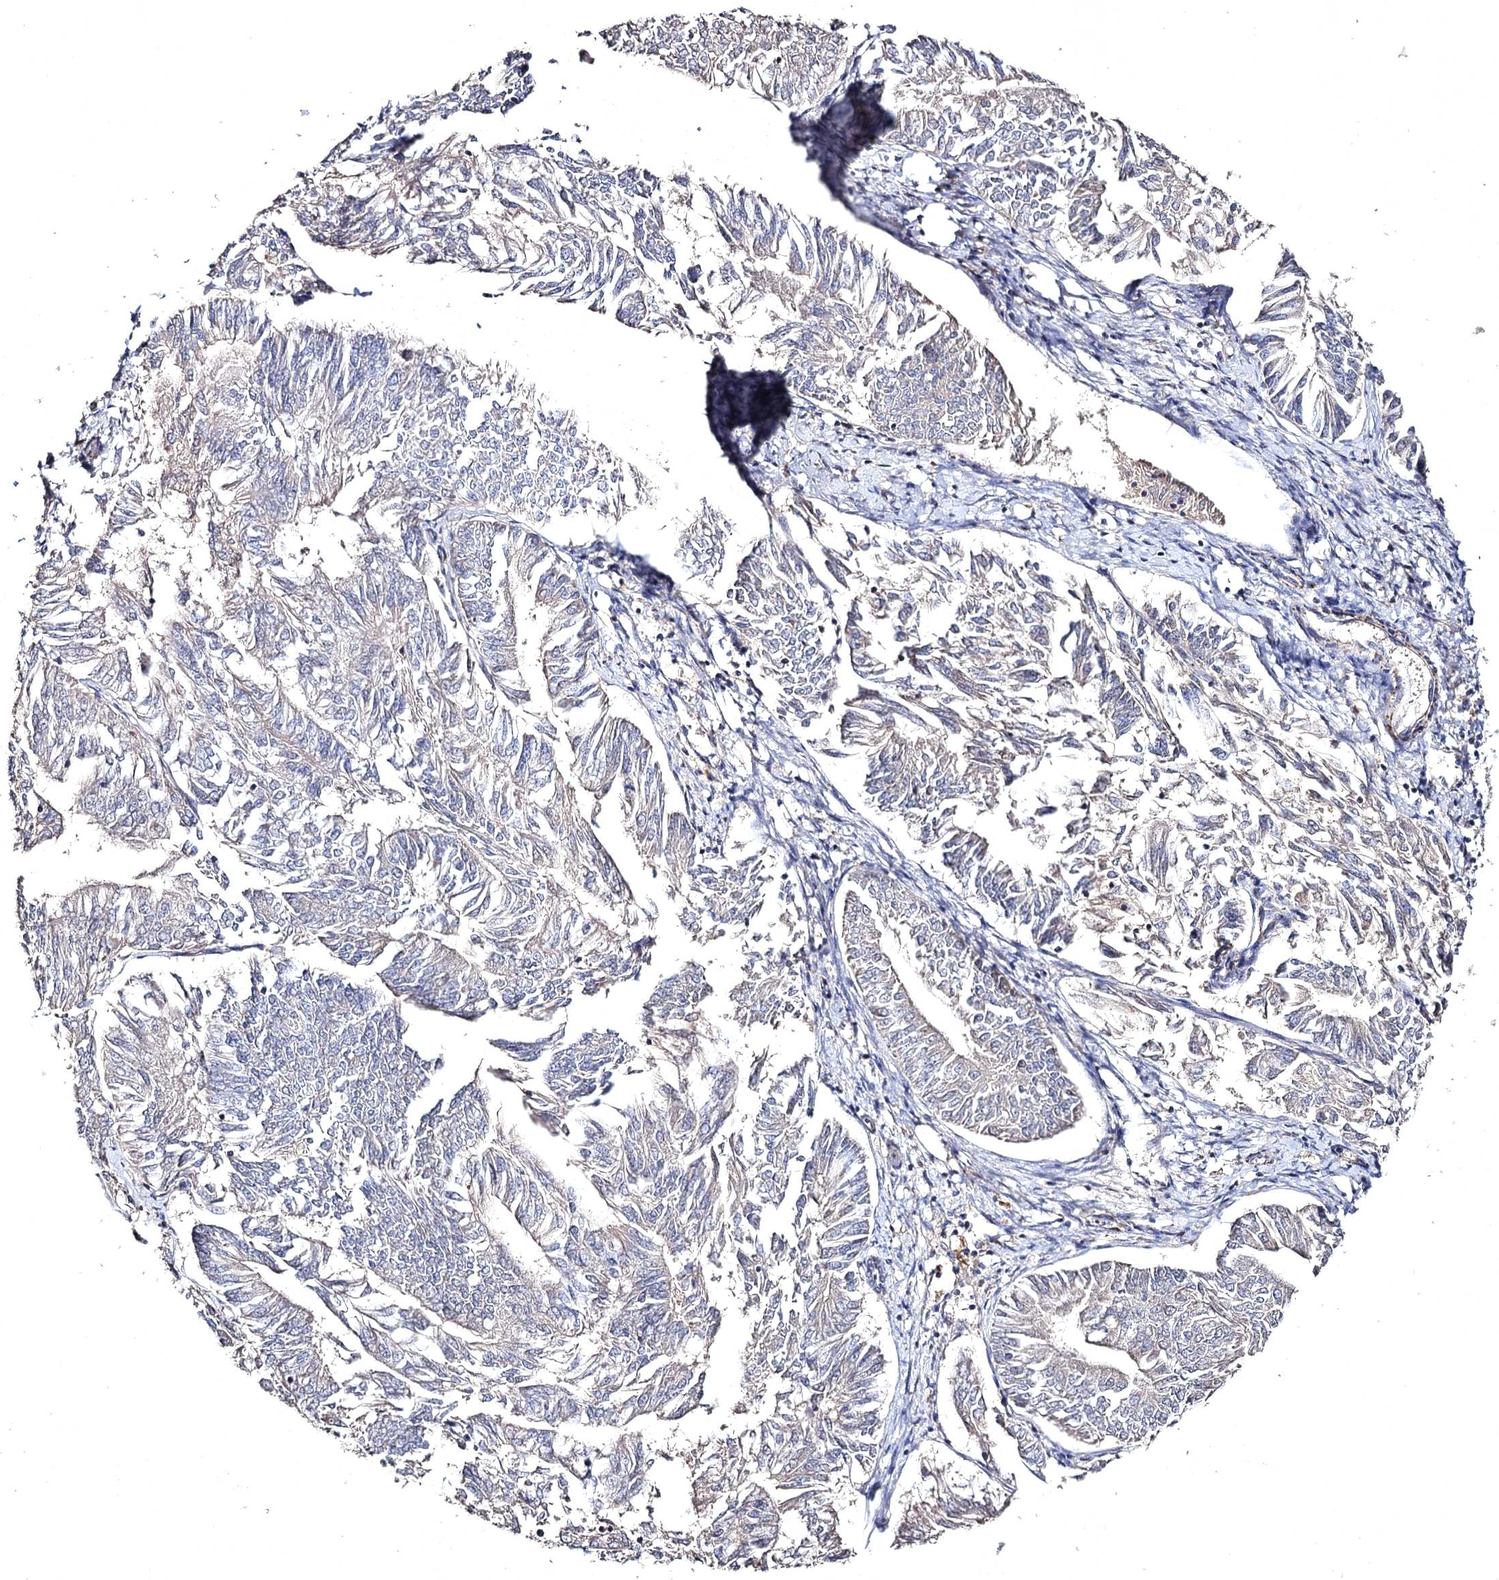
{"staining": {"intensity": "negative", "quantity": "none", "location": "none"}, "tissue": "endometrial cancer", "cell_type": "Tumor cells", "image_type": "cancer", "snomed": [{"axis": "morphology", "description": "Adenocarcinoma, NOS"}, {"axis": "topography", "description": "Endometrium"}], "caption": "A high-resolution image shows IHC staining of endometrial adenocarcinoma, which reveals no significant positivity in tumor cells.", "gene": "SEMA4G", "patient": {"sex": "female", "age": 58}}